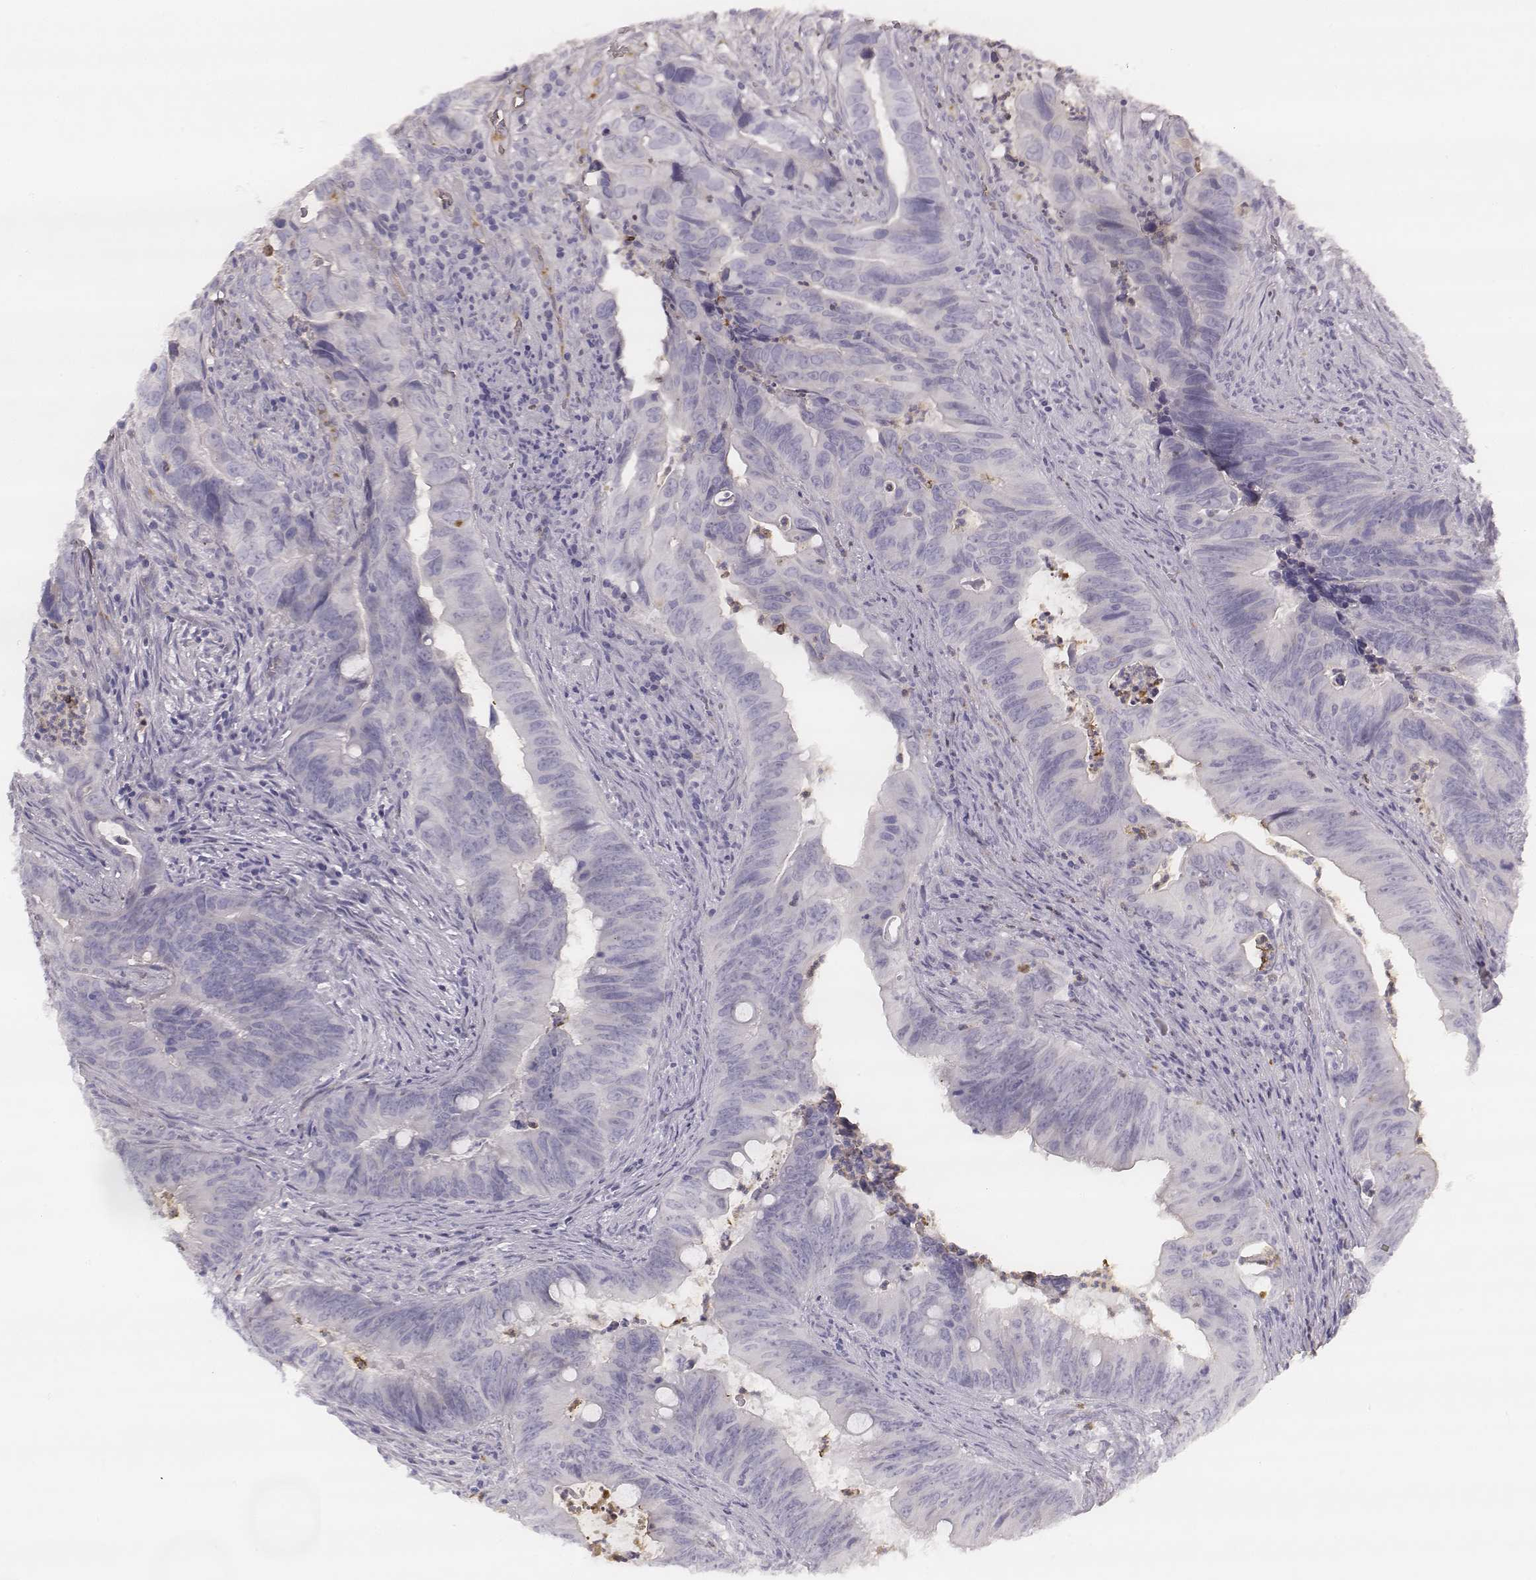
{"staining": {"intensity": "negative", "quantity": "none", "location": "none"}, "tissue": "colorectal cancer", "cell_type": "Tumor cells", "image_type": "cancer", "snomed": [{"axis": "morphology", "description": "Adenocarcinoma, NOS"}, {"axis": "topography", "description": "Colon"}], "caption": "This is an immunohistochemistry histopathology image of human colorectal adenocarcinoma. There is no staining in tumor cells.", "gene": "KCNJ12", "patient": {"sex": "female", "age": 82}}